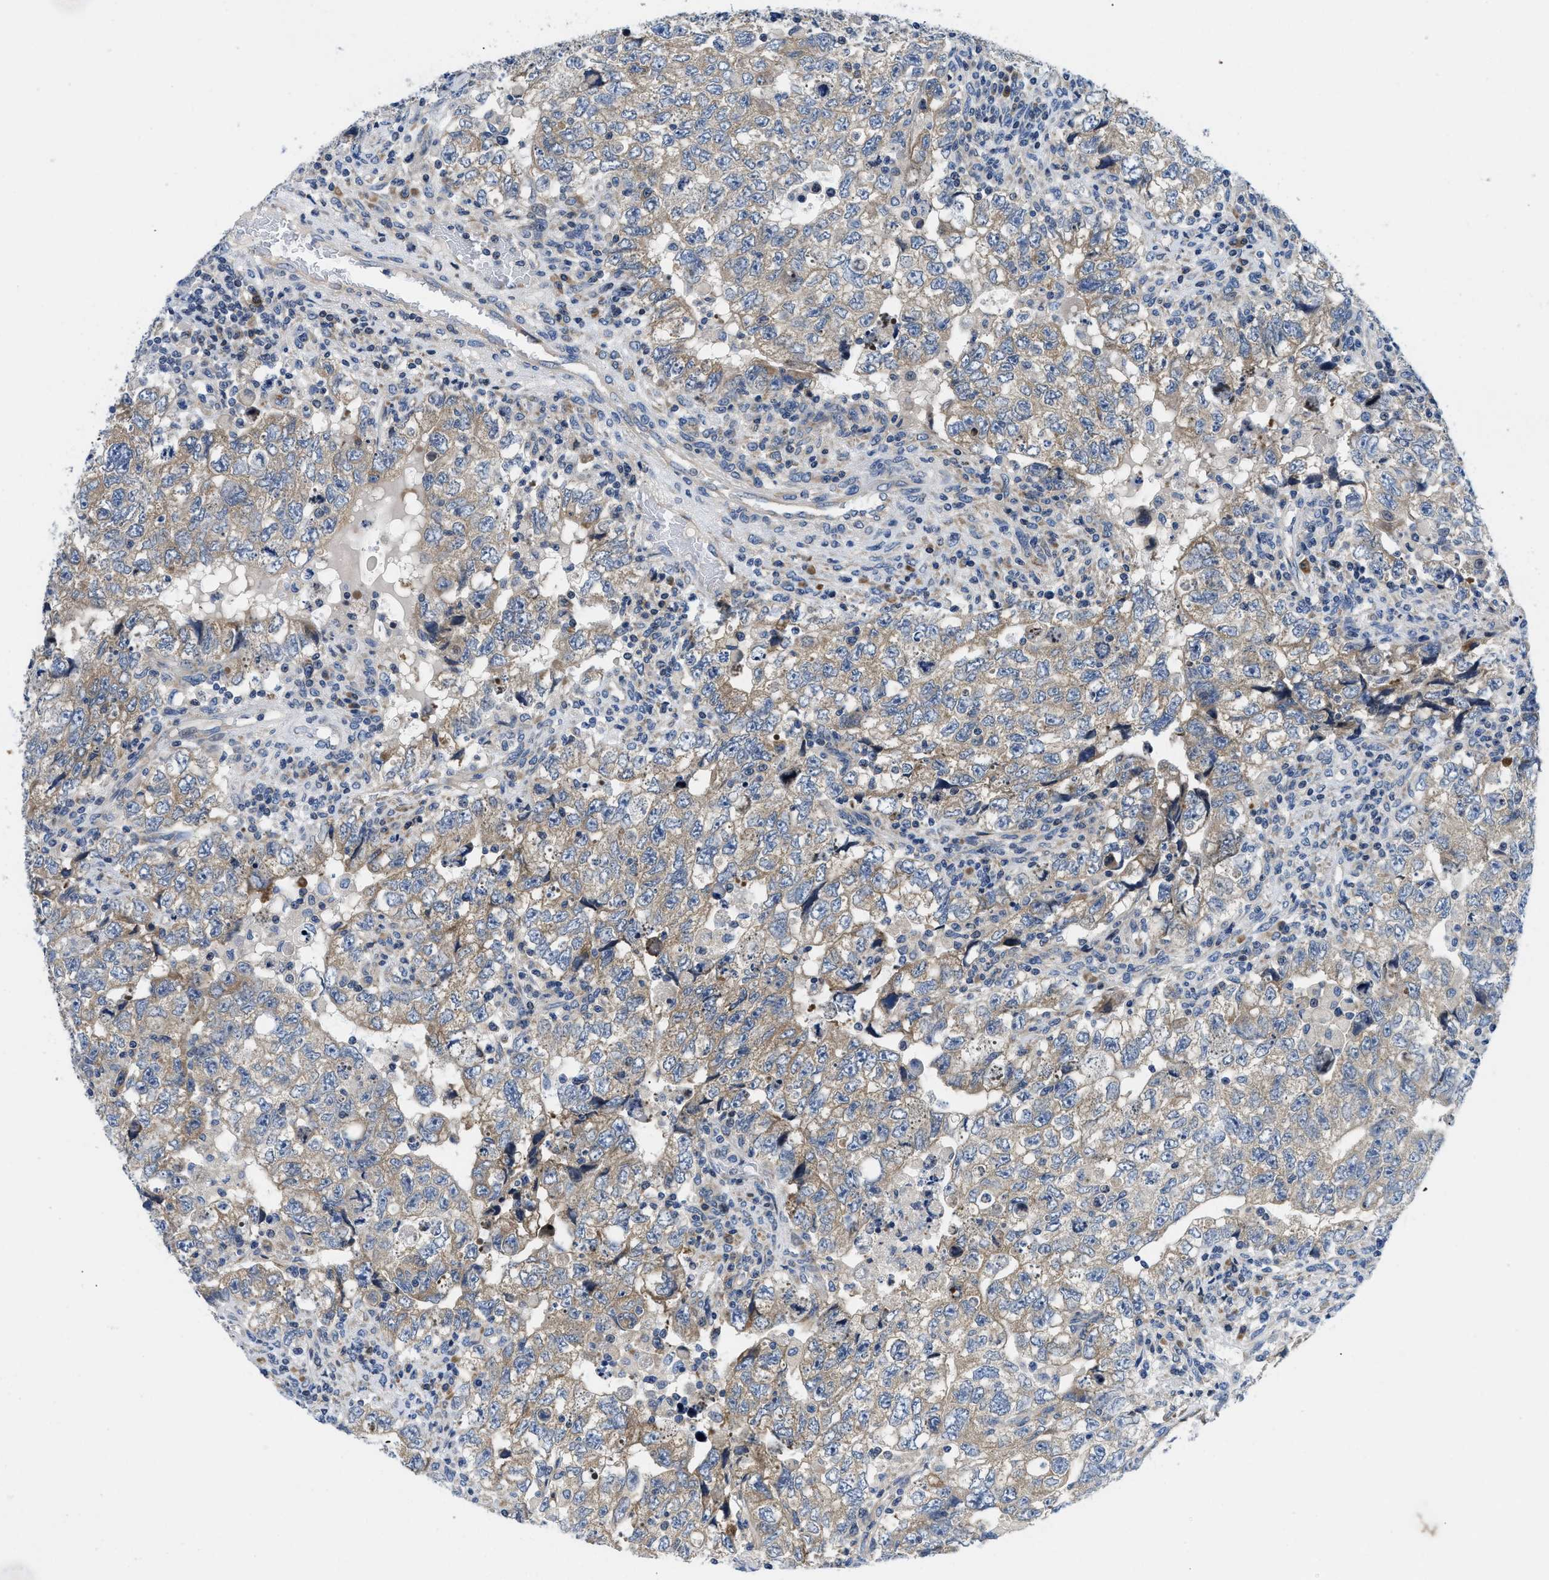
{"staining": {"intensity": "moderate", "quantity": "25%-75%", "location": "cytoplasmic/membranous"}, "tissue": "testis cancer", "cell_type": "Tumor cells", "image_type": "cancer", "snomed": [{"axis": "morphology", "description": "Seminoma, NOS"}, {"axis": "topography", "description": "Testis"}], "caption": "A brown stain shows moderate cytoplasmic/membranous expression of a protein in testis cancer tumor cells.", "gene": "IKBKE", "patient": {"sex": "male", "age": 22}}